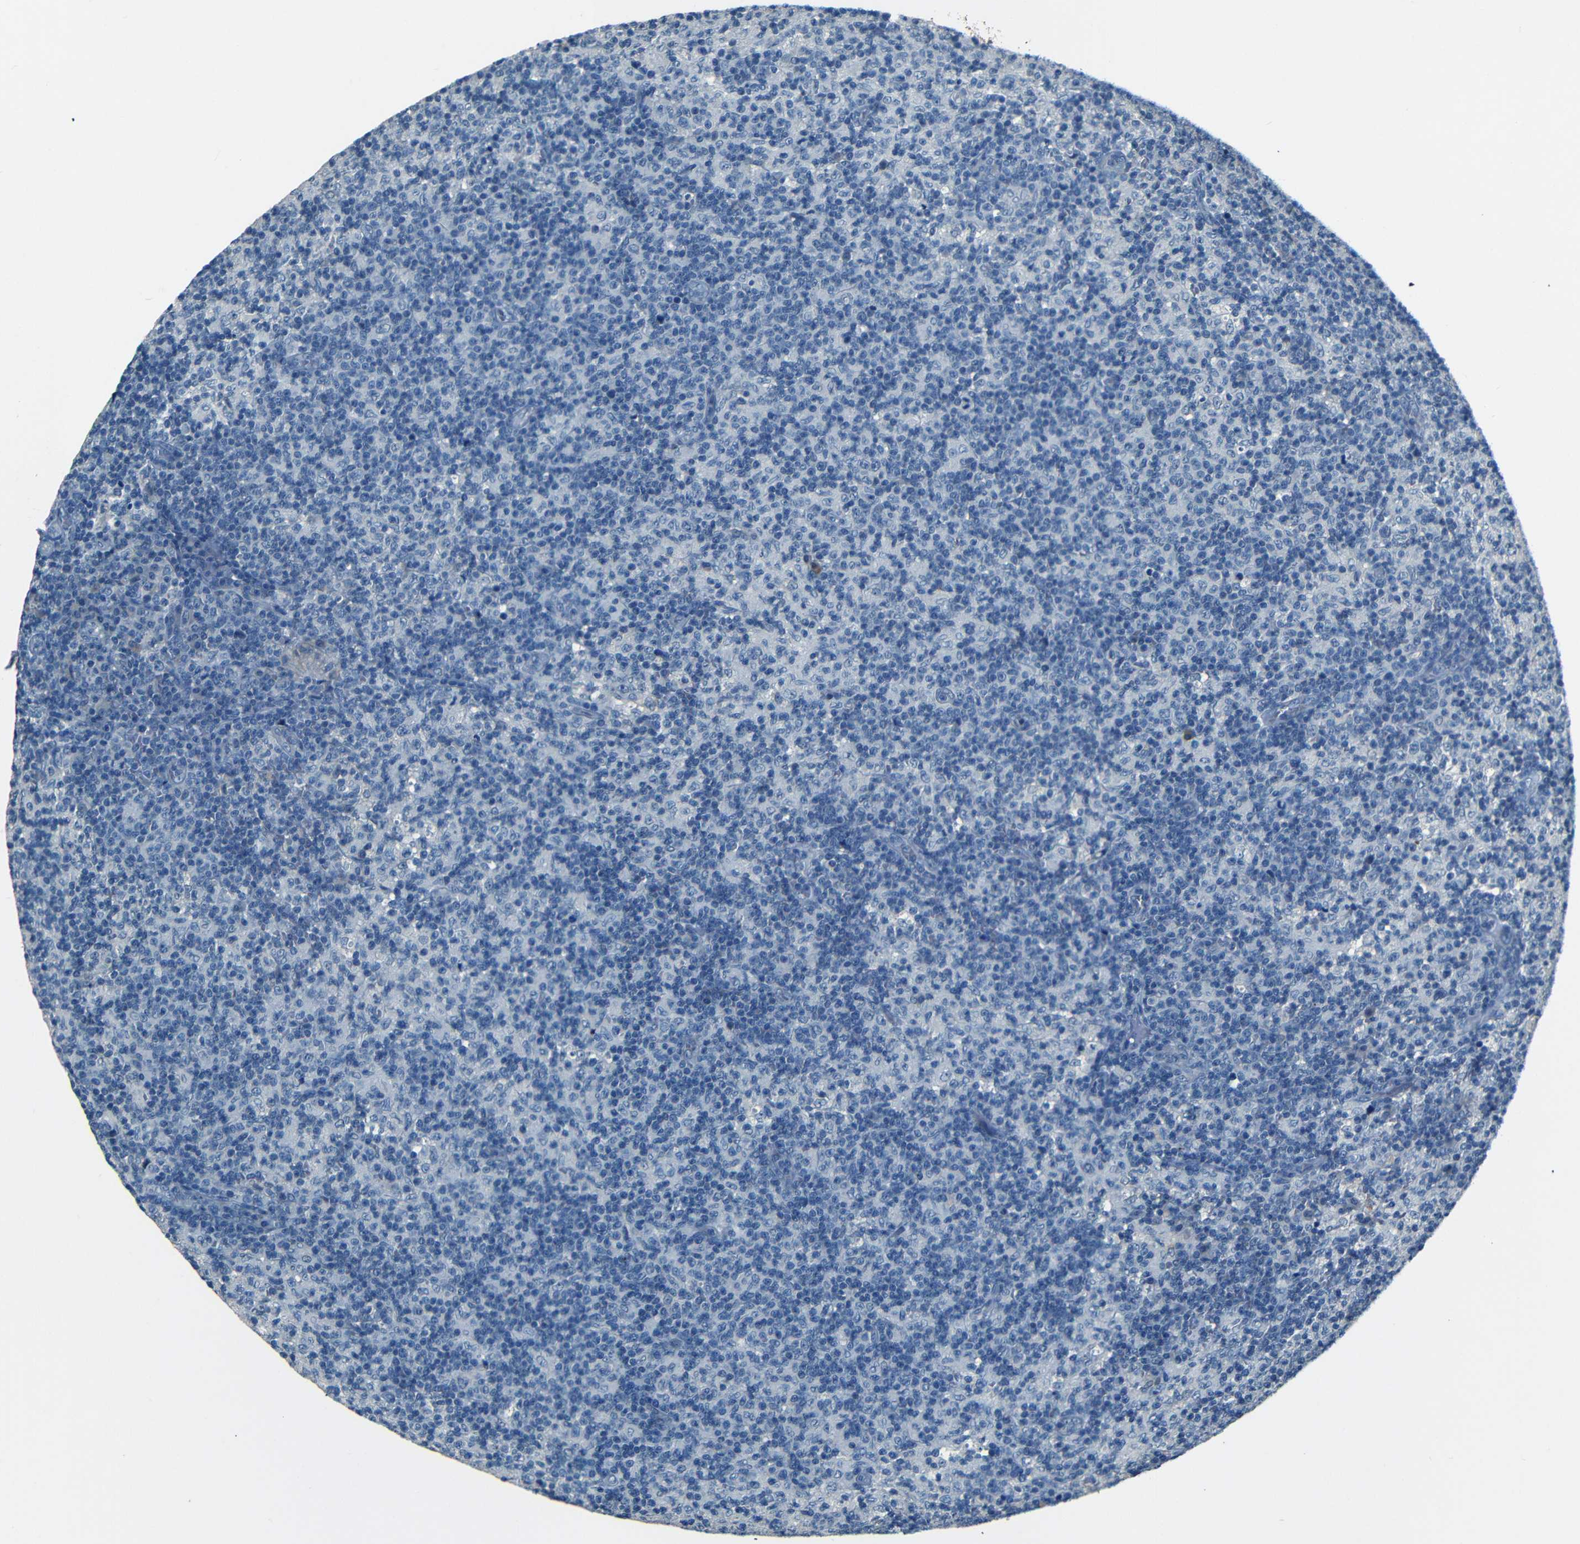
{"staining": {"intensity": "negative", "quantity": "none", "location": "none"}, "tissue": "lymph node", "cell_type": "Germinal center cells", "image_type": "normal", "snomed": [{"axis": "morphology", "description": "Normal tissue, NOS"}, {"axis": "morphology", "description": "Inflammation, NOS"}, {"axis": "topography", "description": "Lymph node"}], "caption": "DAB immunohistochemical staining of normal lymph node displays no significant expression in germinal center cells.", "gene": "ZMAT1", "patient": {"sex": "male", "age": 55}}